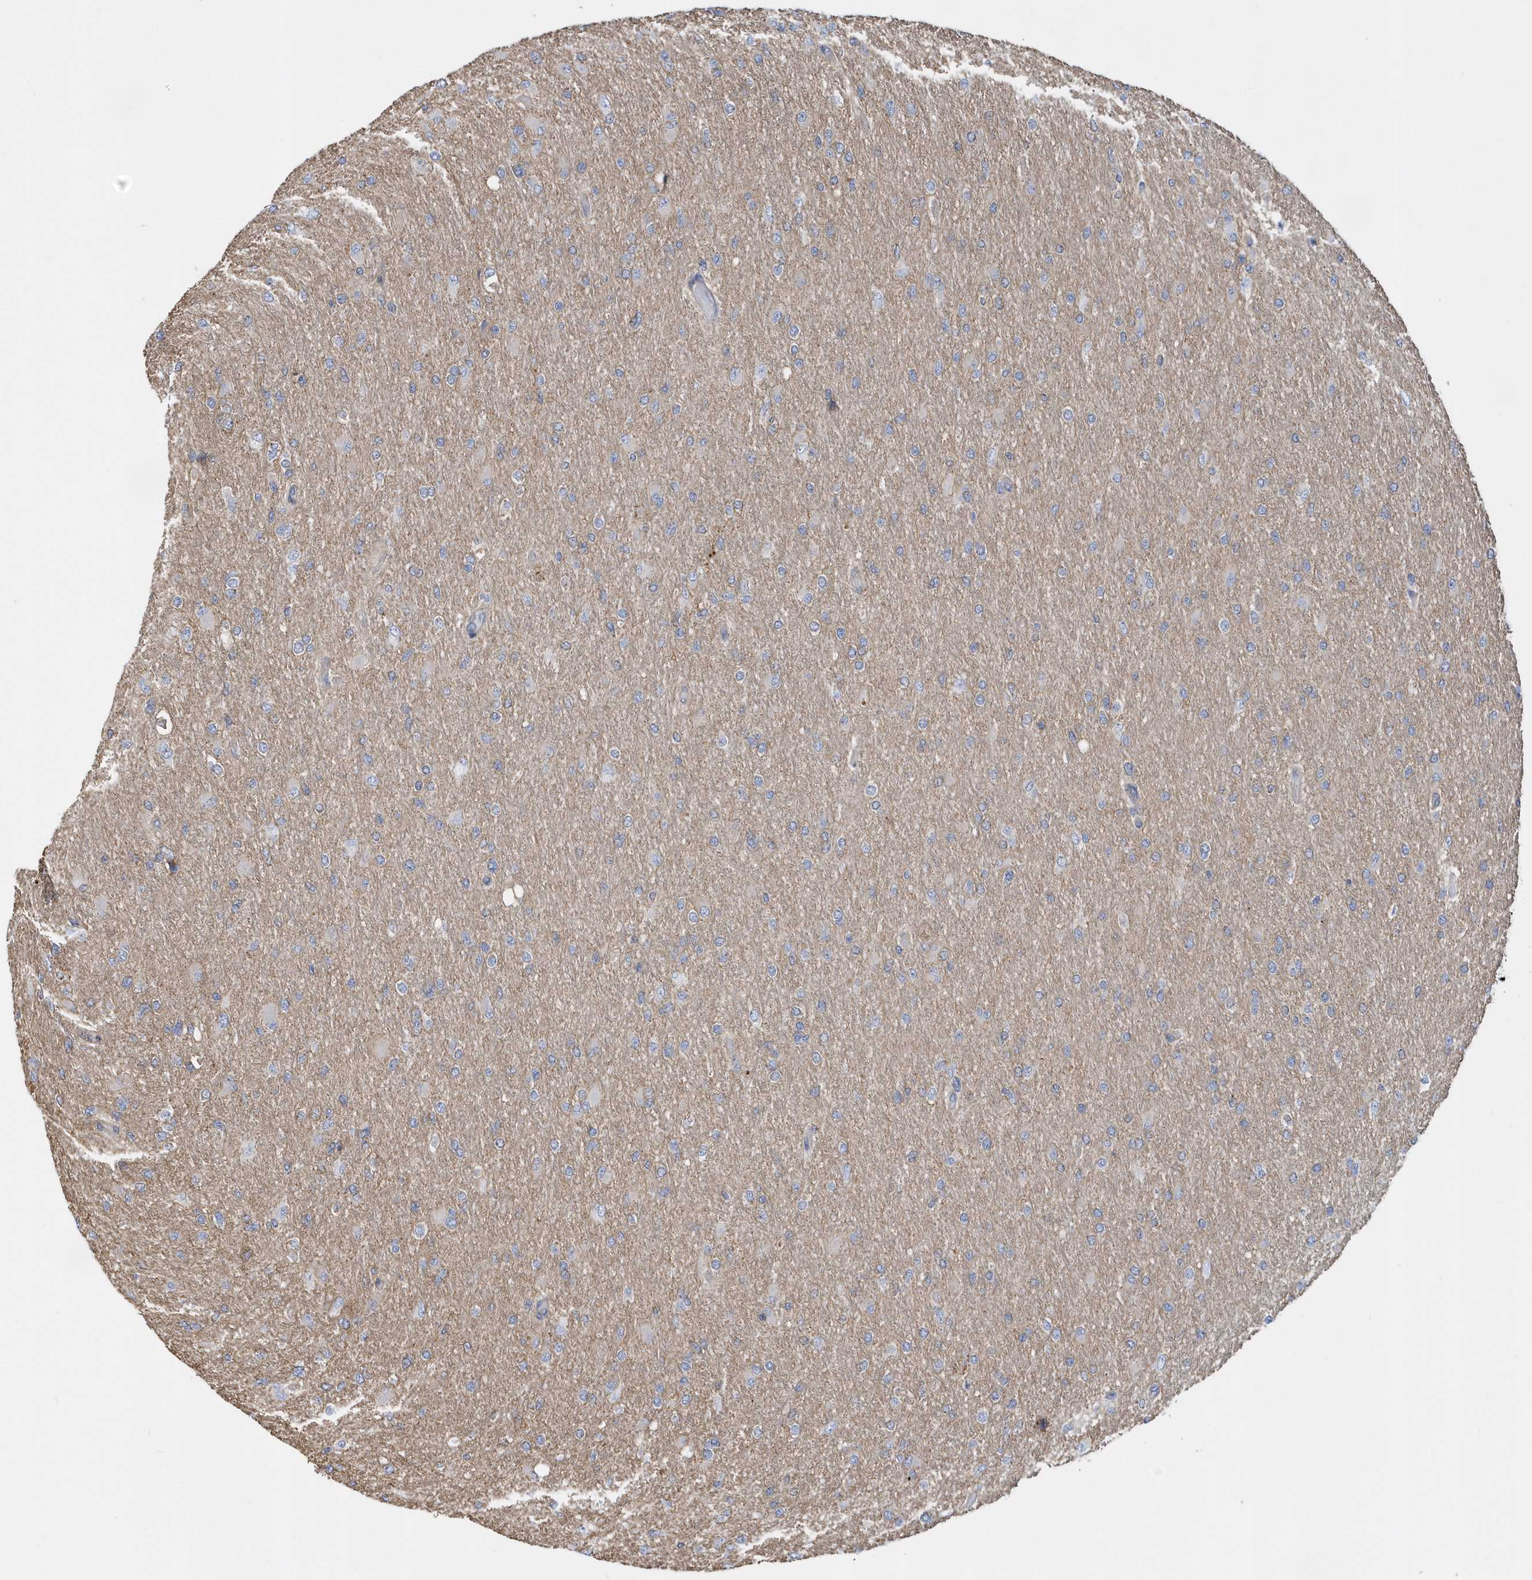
{"staining": {"intensity": "negative", "quantity": "none", "location": "none"}, "tissue": "glioma", "cell_type": "Tumor cells", "image_type": "cancer", "snomed": [{"axis": "morphology", "description": "Glioma, malignant, High grade"}, {"axis": "topography", "description": "Cerebral cortex"}], "caption": "Tumor cells show no significant protein positivity in high-grade glioma (malignant).", "gene": "TRAIP", "patient": {"sex": "female", "age": 36}}